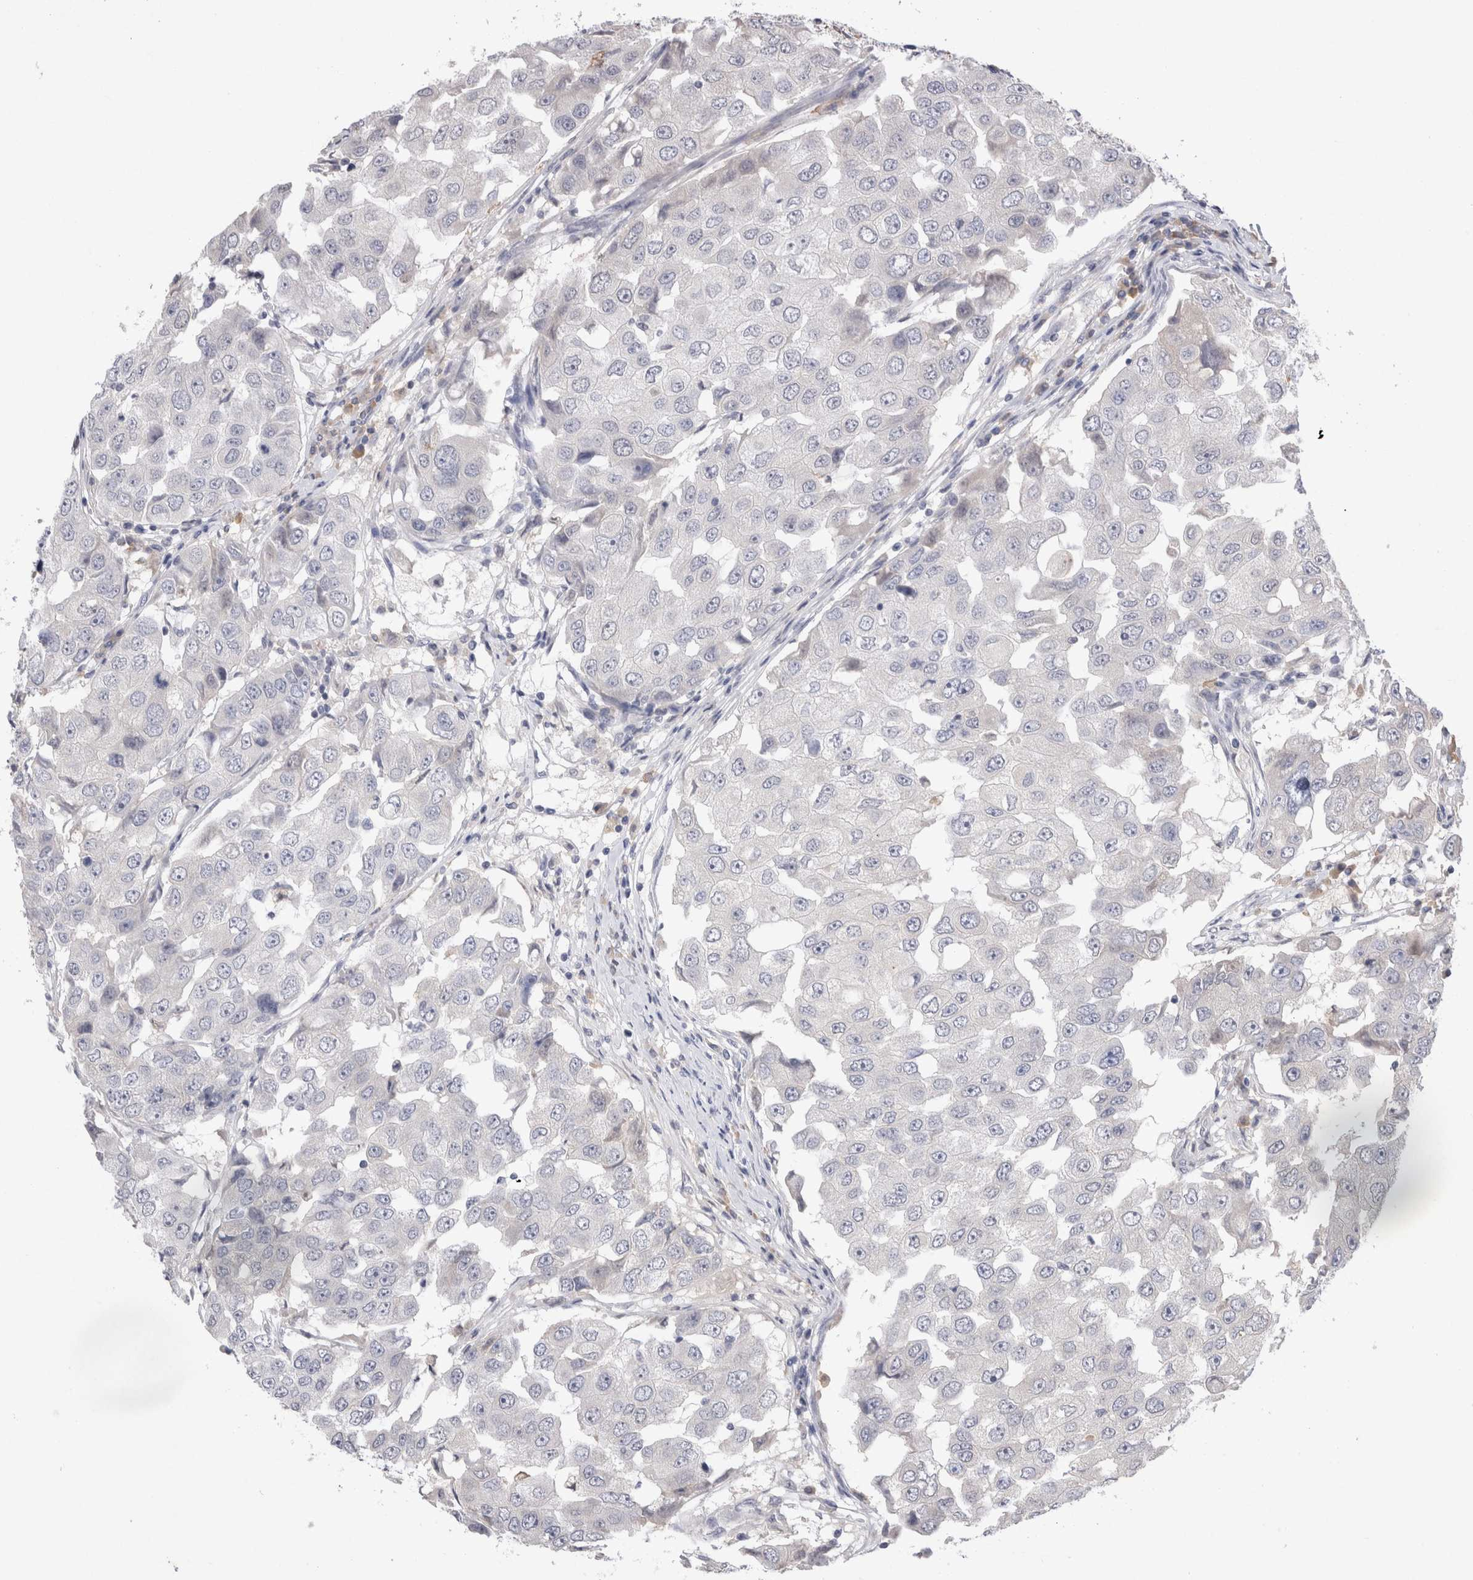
{"staining": {"intensity": "negative", "quantity": "none", "location": "none"}, "tissue": "breast cancer", "cell_type": "Tumor cells", "image_type": "cancer", "snomed": [{"axis": "morphology", "description": "Duct carcinoma"}, {"axis": "topography", "description": "Breast"}], "caption": "A photomicrograph of breast cancer stained for a protein reveals no brown staining in tumor cells. (DAB IHC, high magnification).", "gene": "VSIG4", "patient": {"sex": "female", "age": 27}}